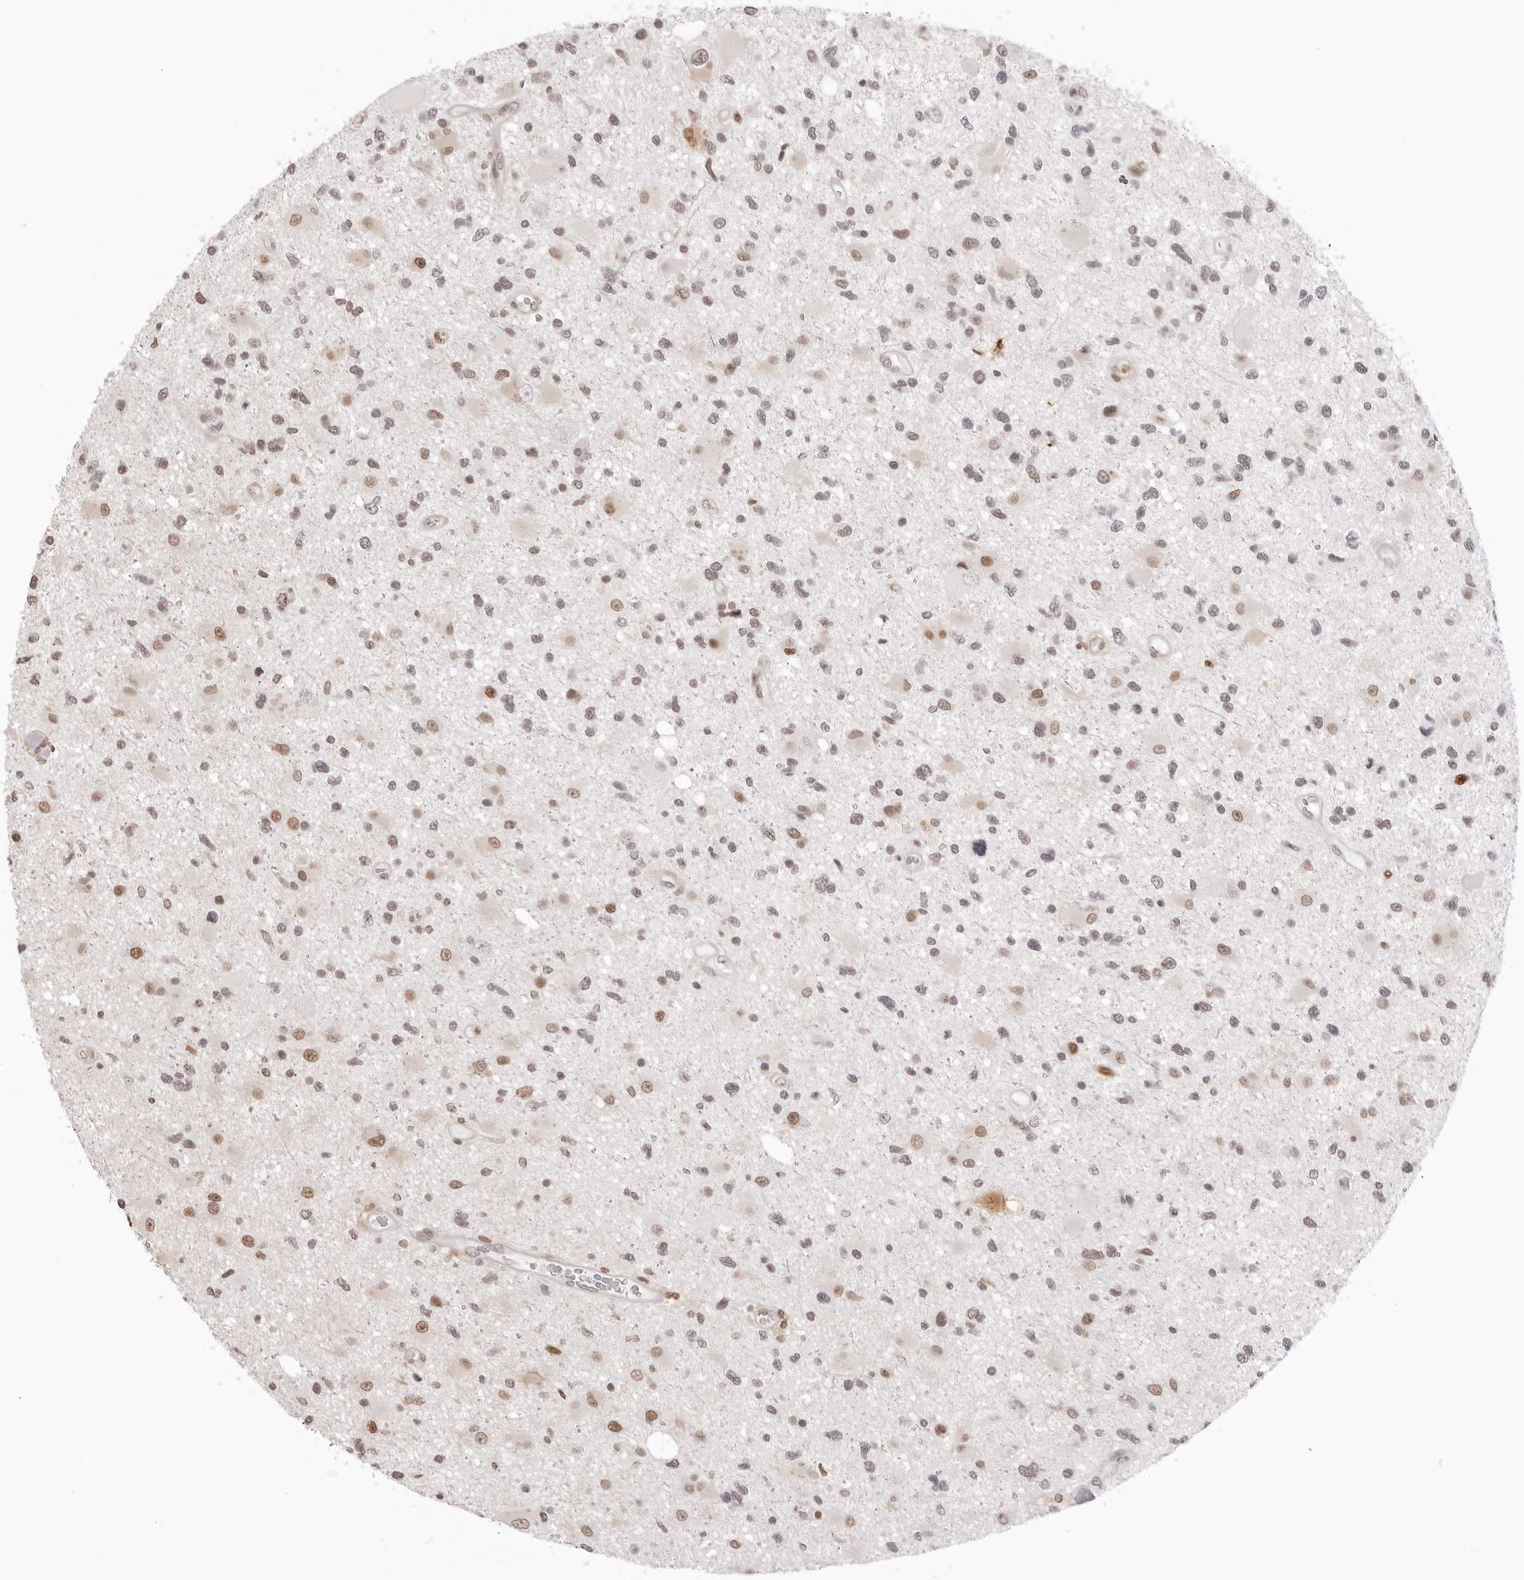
{"staining": {"intensity": "weak", "quantity": "25%-75%", "location": "nuclear"}, "tissue": "glioma", "cell_type": "Tumor cells", "image_type": "cancer", "snomed": [{"axis": "morphology", "description": "Glioma, malignant, High grade"}, {"axis": "topography", "description": "Brain"}], "caption": "Immunohistochemical staining of human glioma exhibits low levels of weak nuclear protein expression in approximately 25%-75% of tumor cells. Nuclei are stained in blue.", "gene": "HSPA4", "patient": {"sex": "male", "age": 33}}